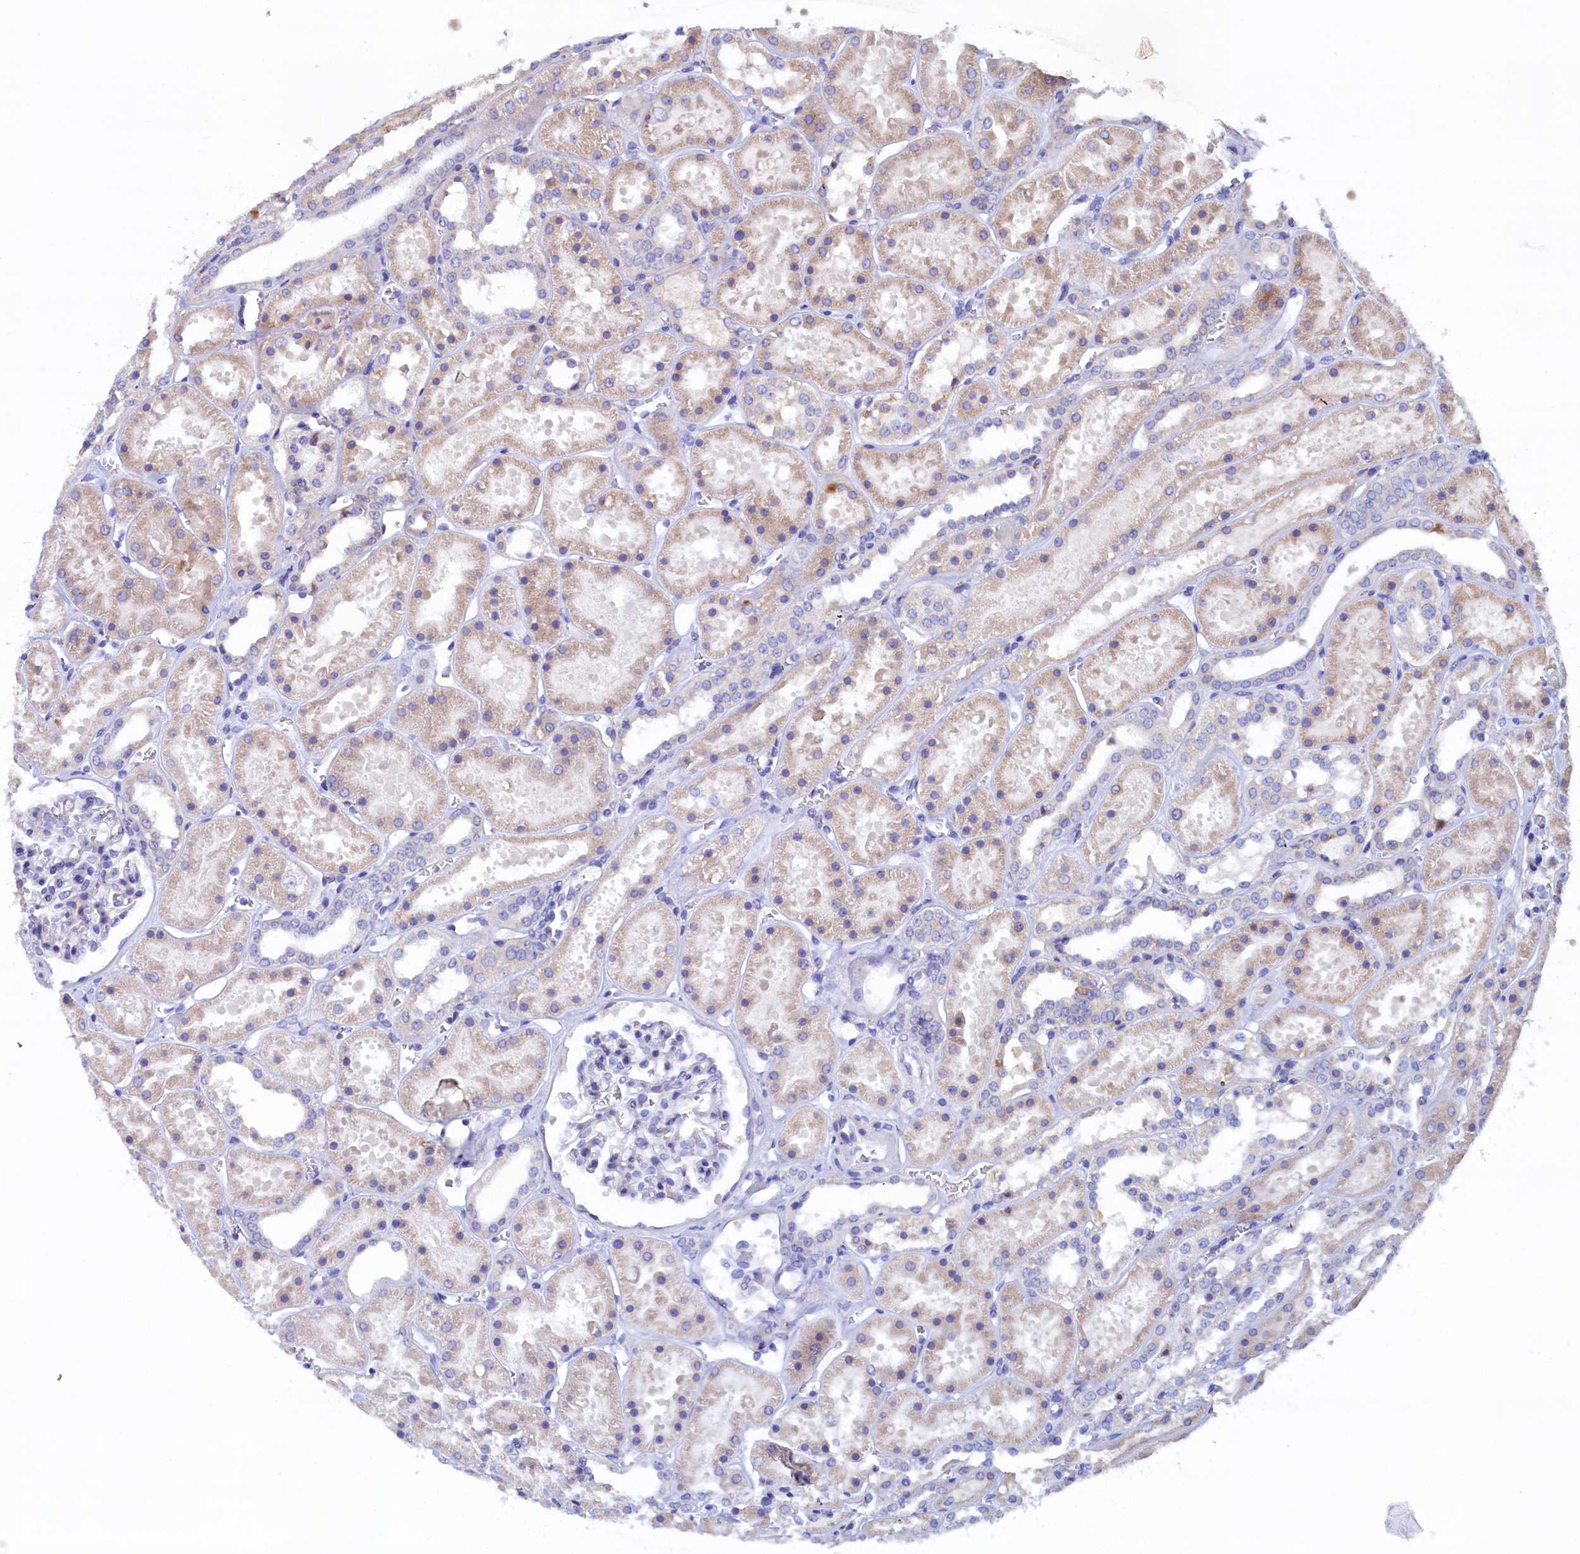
{"staining": {"intensity": "negative", "quantity": "none", "location": "none"}, "tissue": "kidney", "cell_type": "Cells in glomeruli", "image_type": "normal", "snomed": [{"axis": "morphology", "description": "Normal tissue, NOS"}, {"axis": "topography", "description": "Kidney"}], "caption": "This photomicrograph is of benign kidney stained with immunohistochemistry to label a protein in brown with the nuclei are counter-stained blue. There is no staining in cells in glomeruli. (Immunohistochemistry (ihc), brightfield microscopy, high magnification).", "gene": "CBLIF", "patient": {"sex": "female", "age": 41}}